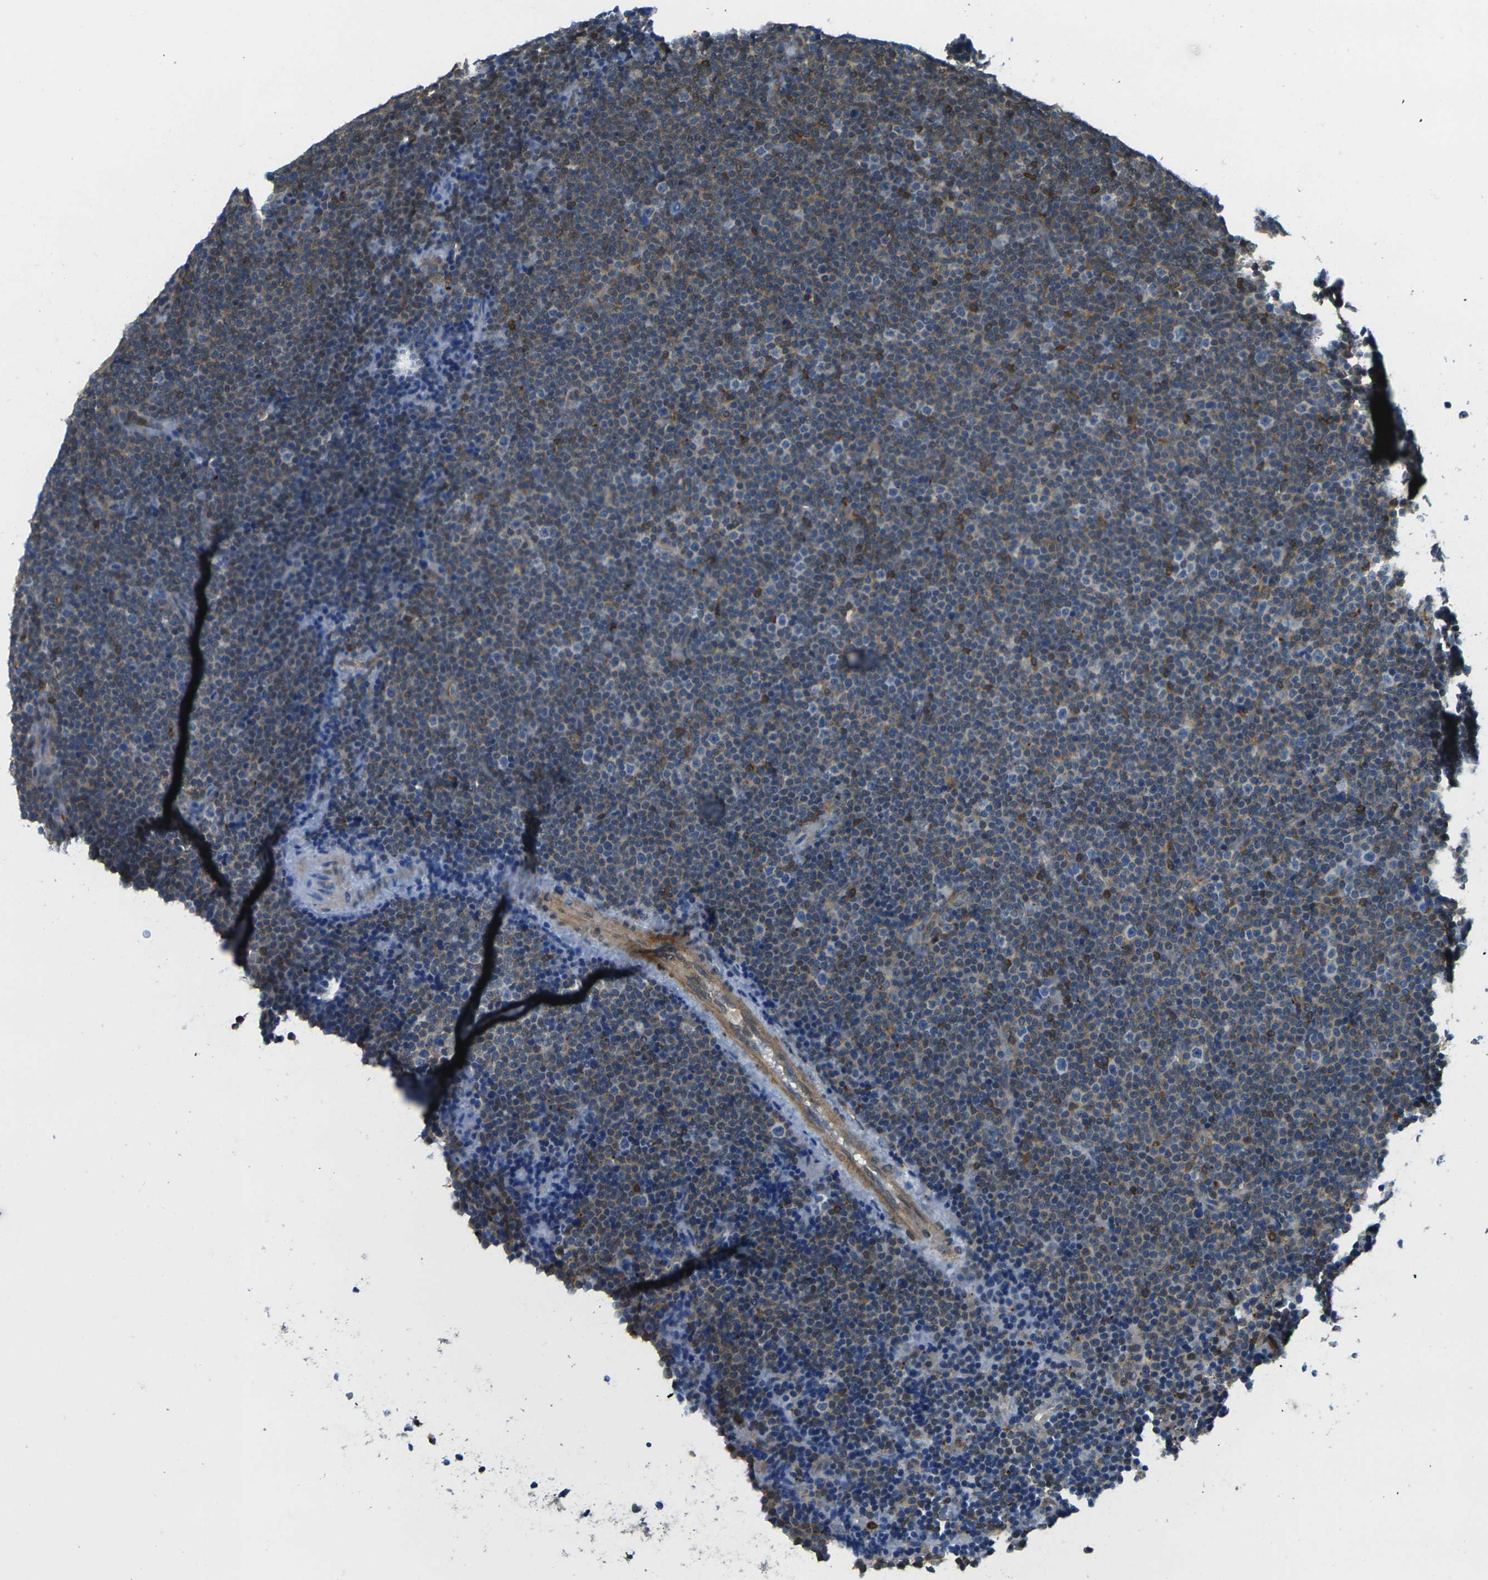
{"staining": {"intensity": "moderate", "quantity": "<25%", "location": "cytoplasmic/membranous"}, "tissue": "lymphoma", "cell_type": "Tumor cells", "image_type": "cancer", "snomed": [{"axis": "morphology", "description": "Malignant lymphoma, non-Hodgkin's type, Low grade"}, {"axis": "topography", "description": "Lymph node"}], "caption": "Protein expression by immunohistochemistry displays moderate cytoplasmic/membranous expression in approximately <25% of tumor cells in low-grade malignant lymphoma, non-Hodgkin's type.", "gene": "LASP1", "patient": {"sex": "female", "age": 67}}